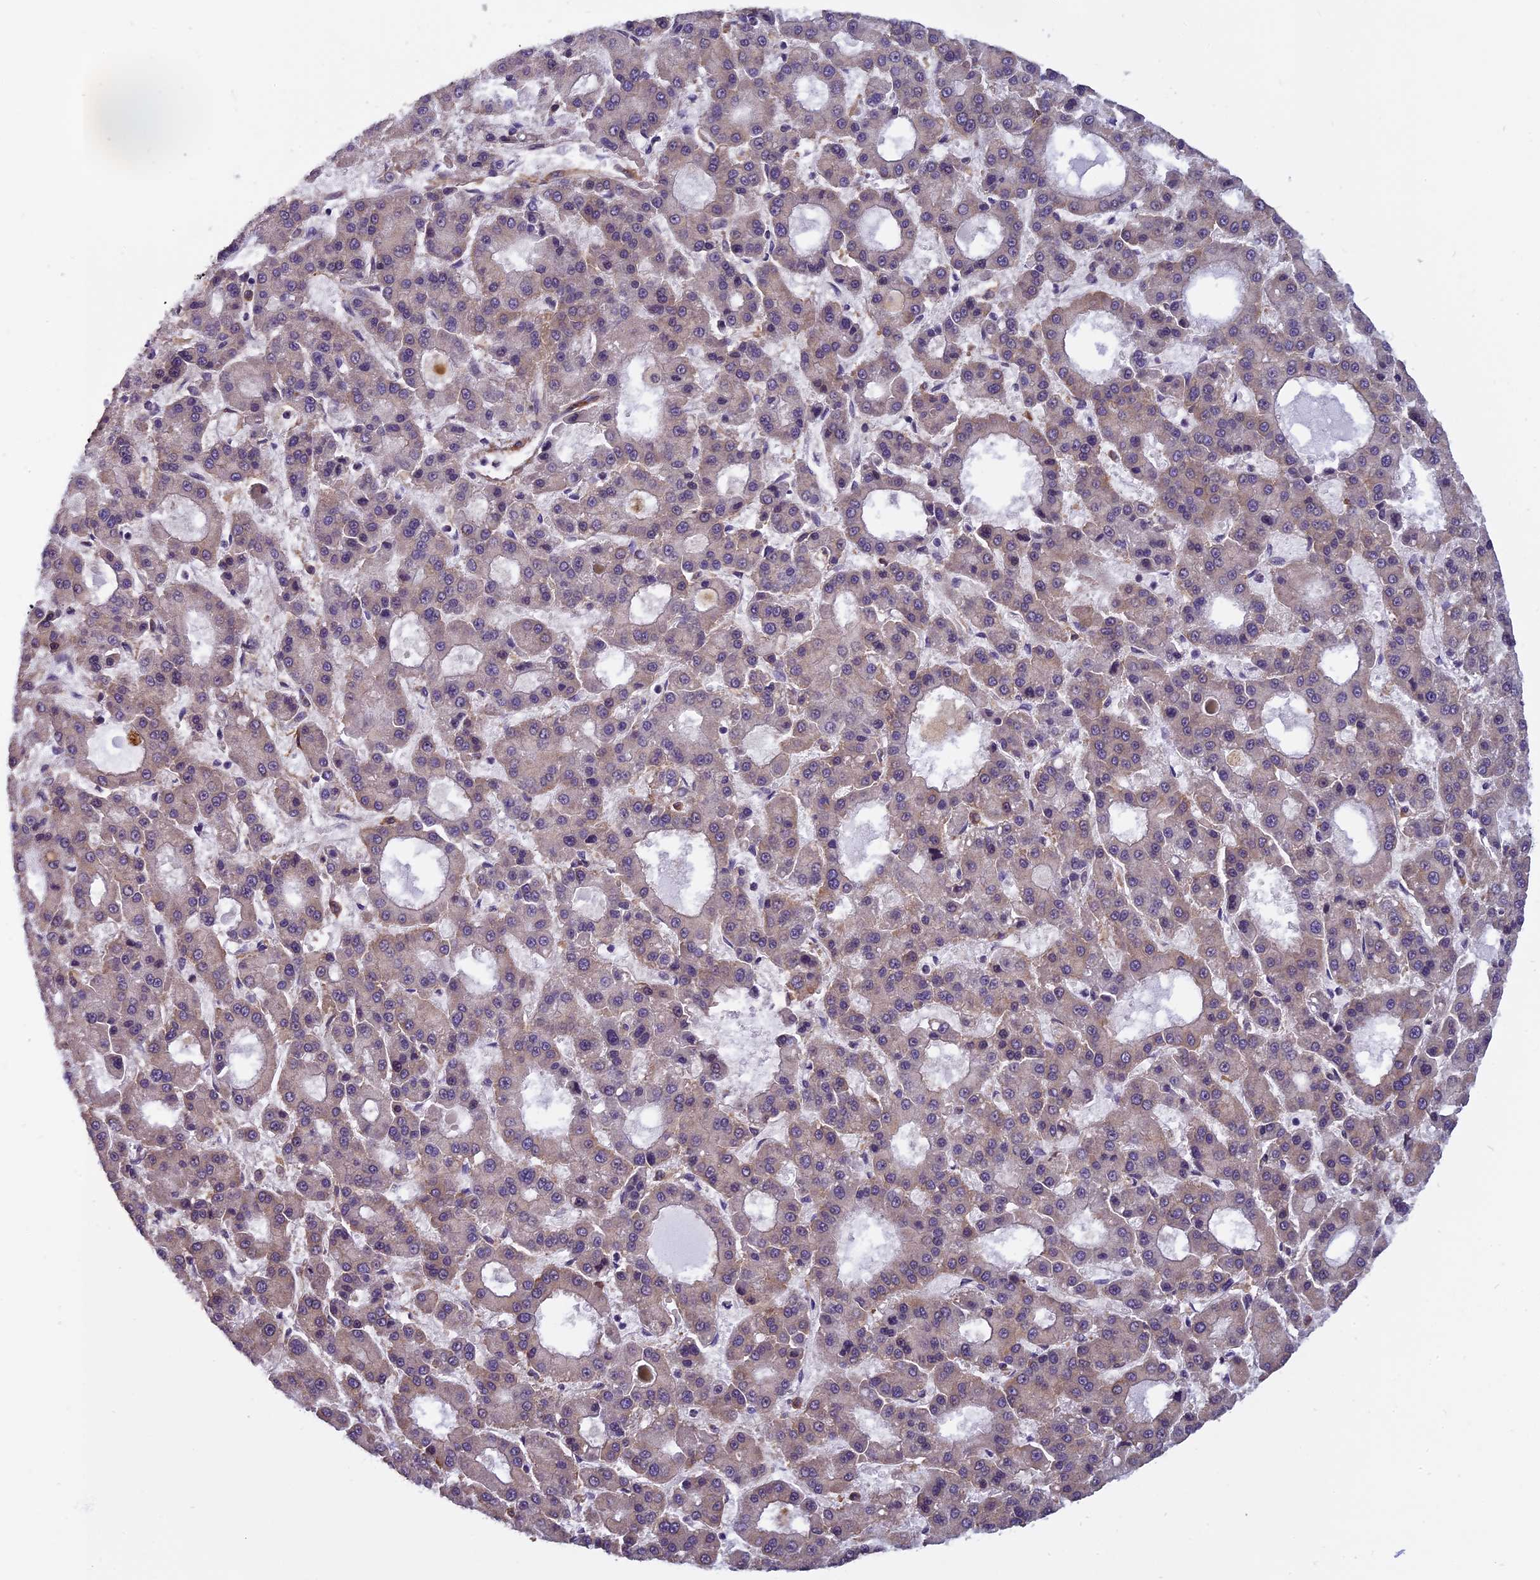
{"staining": {"intensity": "weak", "quantity": "<25%", "location": "cytoplasmic/membranous"}, "tissue": "liver cancer", "cell_type": "Tumor cells", "image_type": "cancer", "snomed": [{"axis": "morphology", "description": "Carcinoma, Hepatocellular, NOS"}, {"axis": "topography", "description": "Liver"}], "caption": "Liver hepatocellular carcinoma stained for a protein using IHC displays no staining tumor cells.", "gene": "EHBP1L1", "patient": {"sex": "male", "age": 70}}